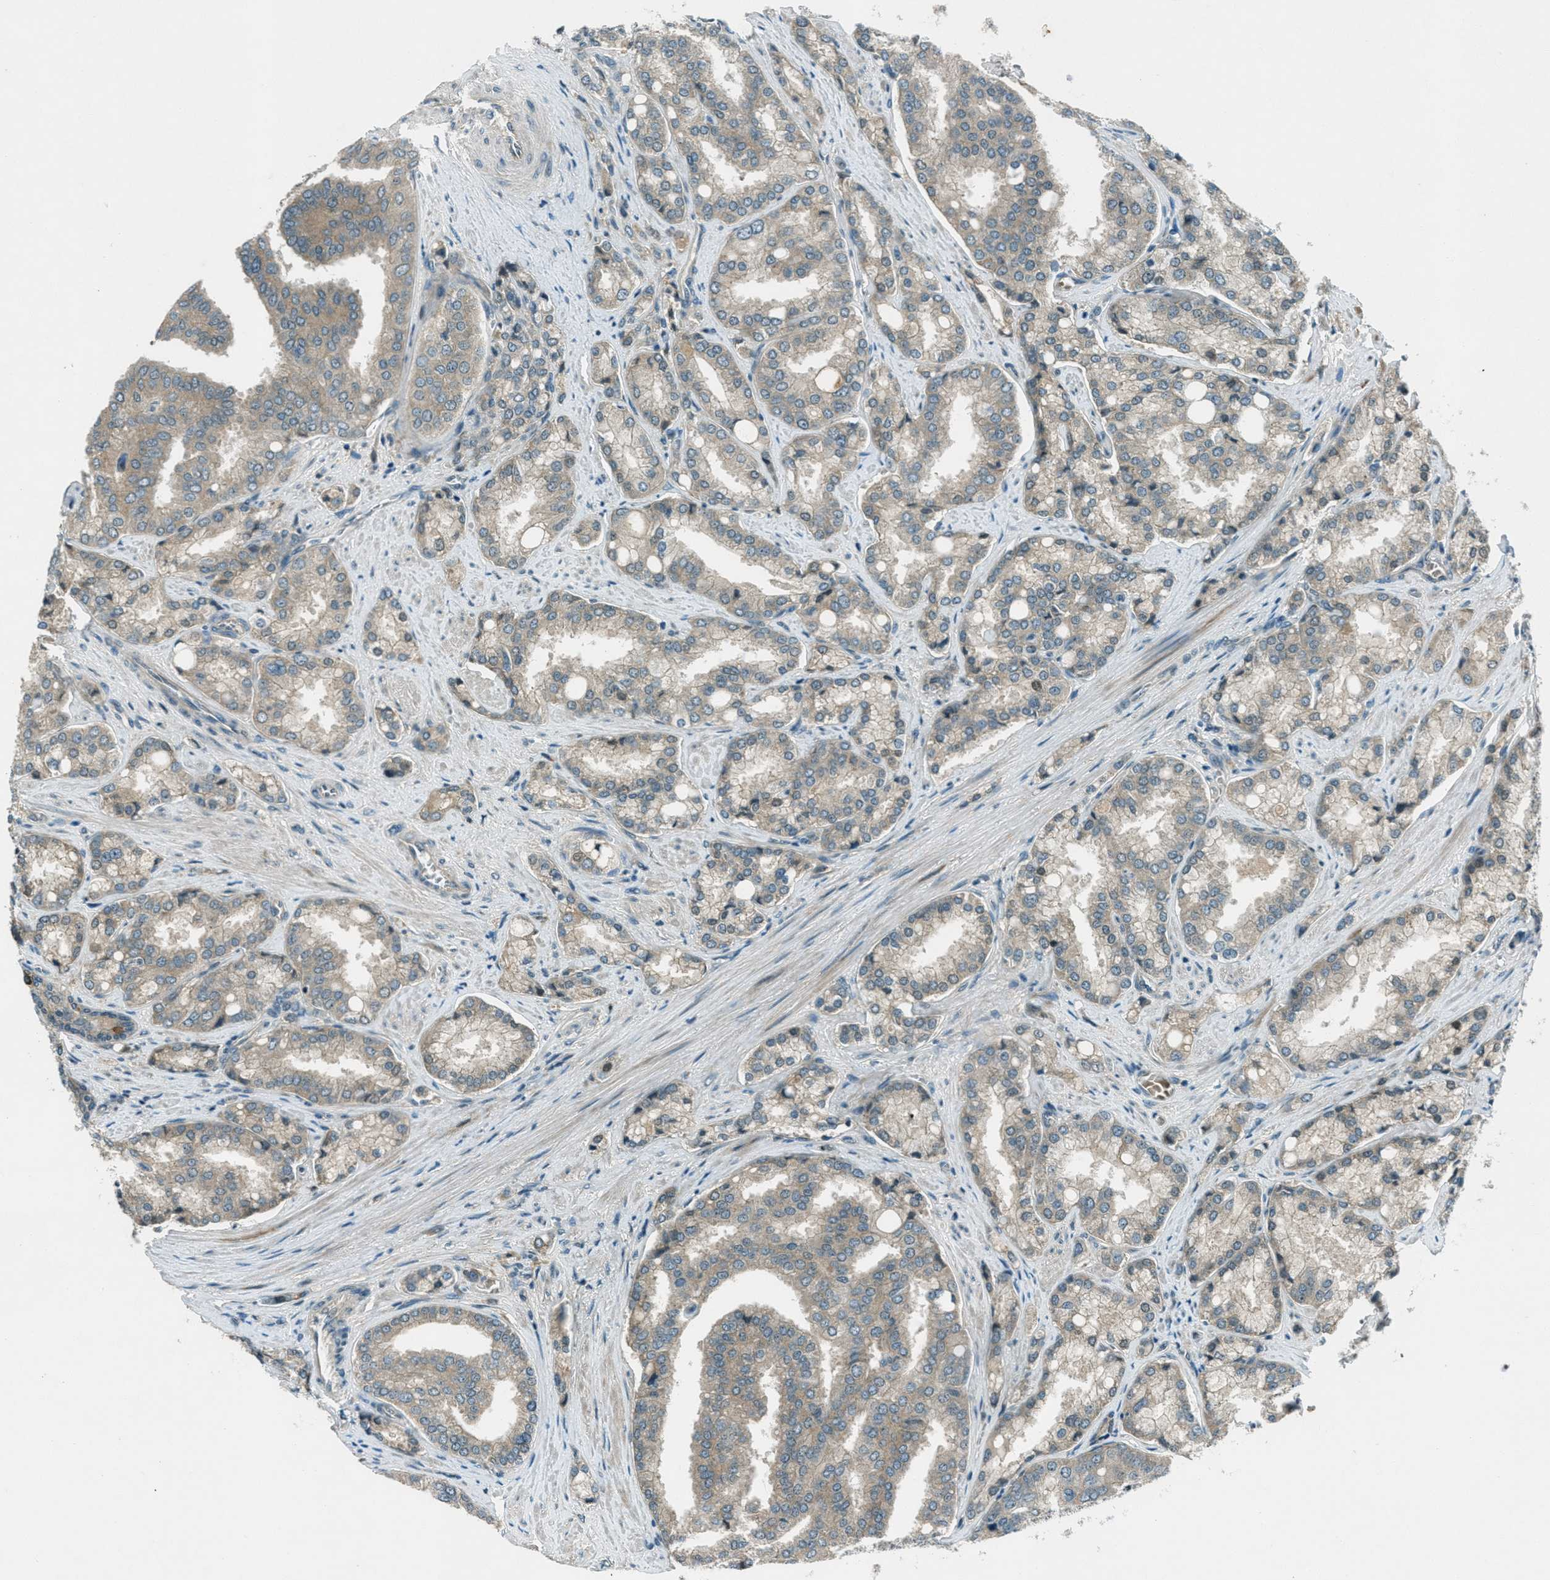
{"staining": {"intensity": "negative", "quantity": "none", "location": "none"}, "tissue": "prostate cancer", "cell_type": "Tumor cells", "image_type": "cancer", "snomed": [{"axis": "morphology", "description": "Adenocarcinoma, High grade"}, {"axis": "topography", "description": "Prostate"}], "caption": "This is an immunohistochemistry micrograph of human high-grade adenocarcinoma (prostate). There is no positivity in tumor cells.", "gene": "STK11", "patient": {"sex": "male", "age": 50}}